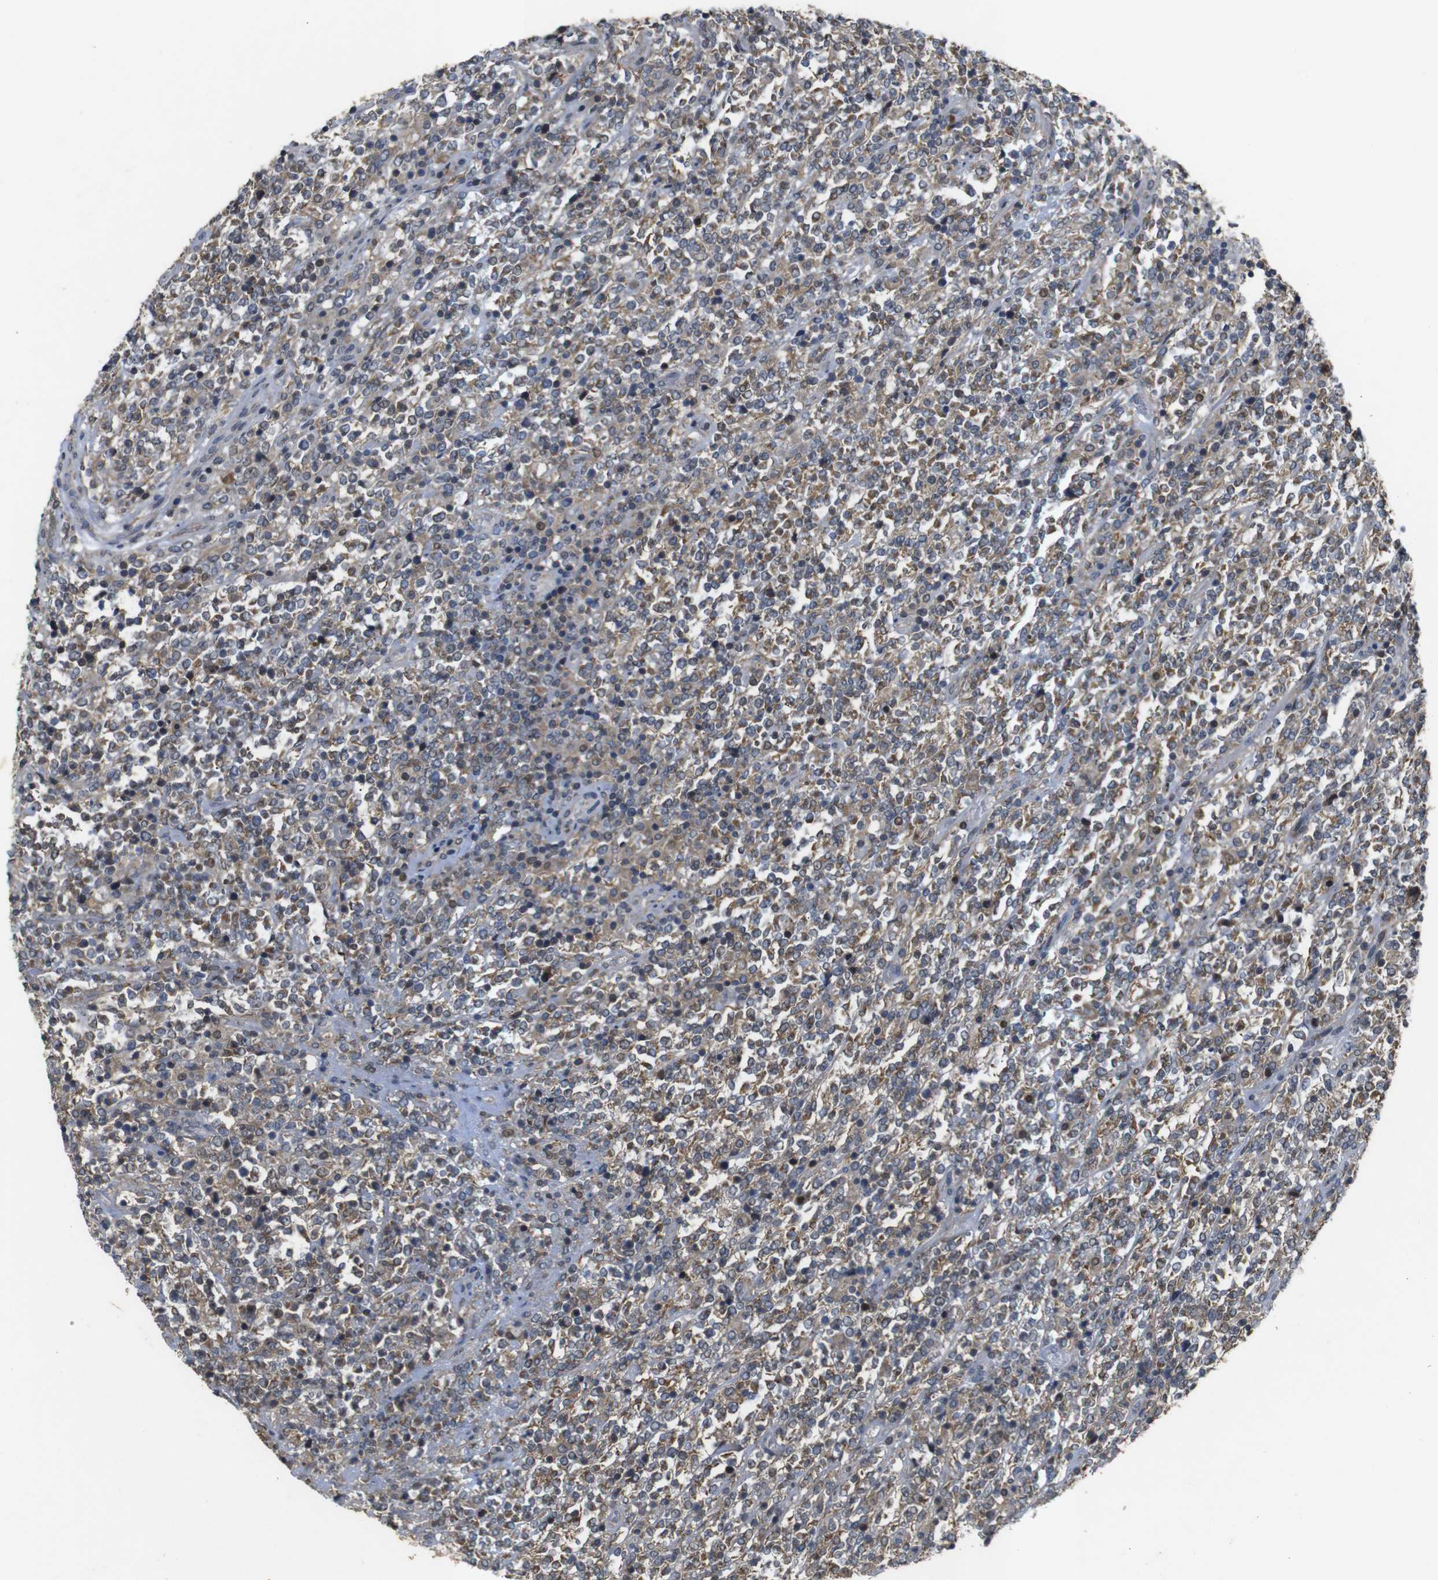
{"staining": {"intensity": "moderate", "quantity": "25%-75%", "location": "cytoplasmic/membranous"}, "tissue": "lymphoma", "cell_type": "Tumor cells", "image_type": "cancer", "snomed": [{"axis": "morphology", "description": "Malignant lymphoma, non-Hodgkin's type, High grade"}, {"axis": "topography", "description": "Soft tissue"}], "caption": "Lymphoma tissue displays moderate cytoplasmic/membranous positivity in approximately 25%-75% of tumor cells, visualized by immunohistochemistry.", "gene": "MAGI2", "patient": {"sex": "male", "age": 18}}